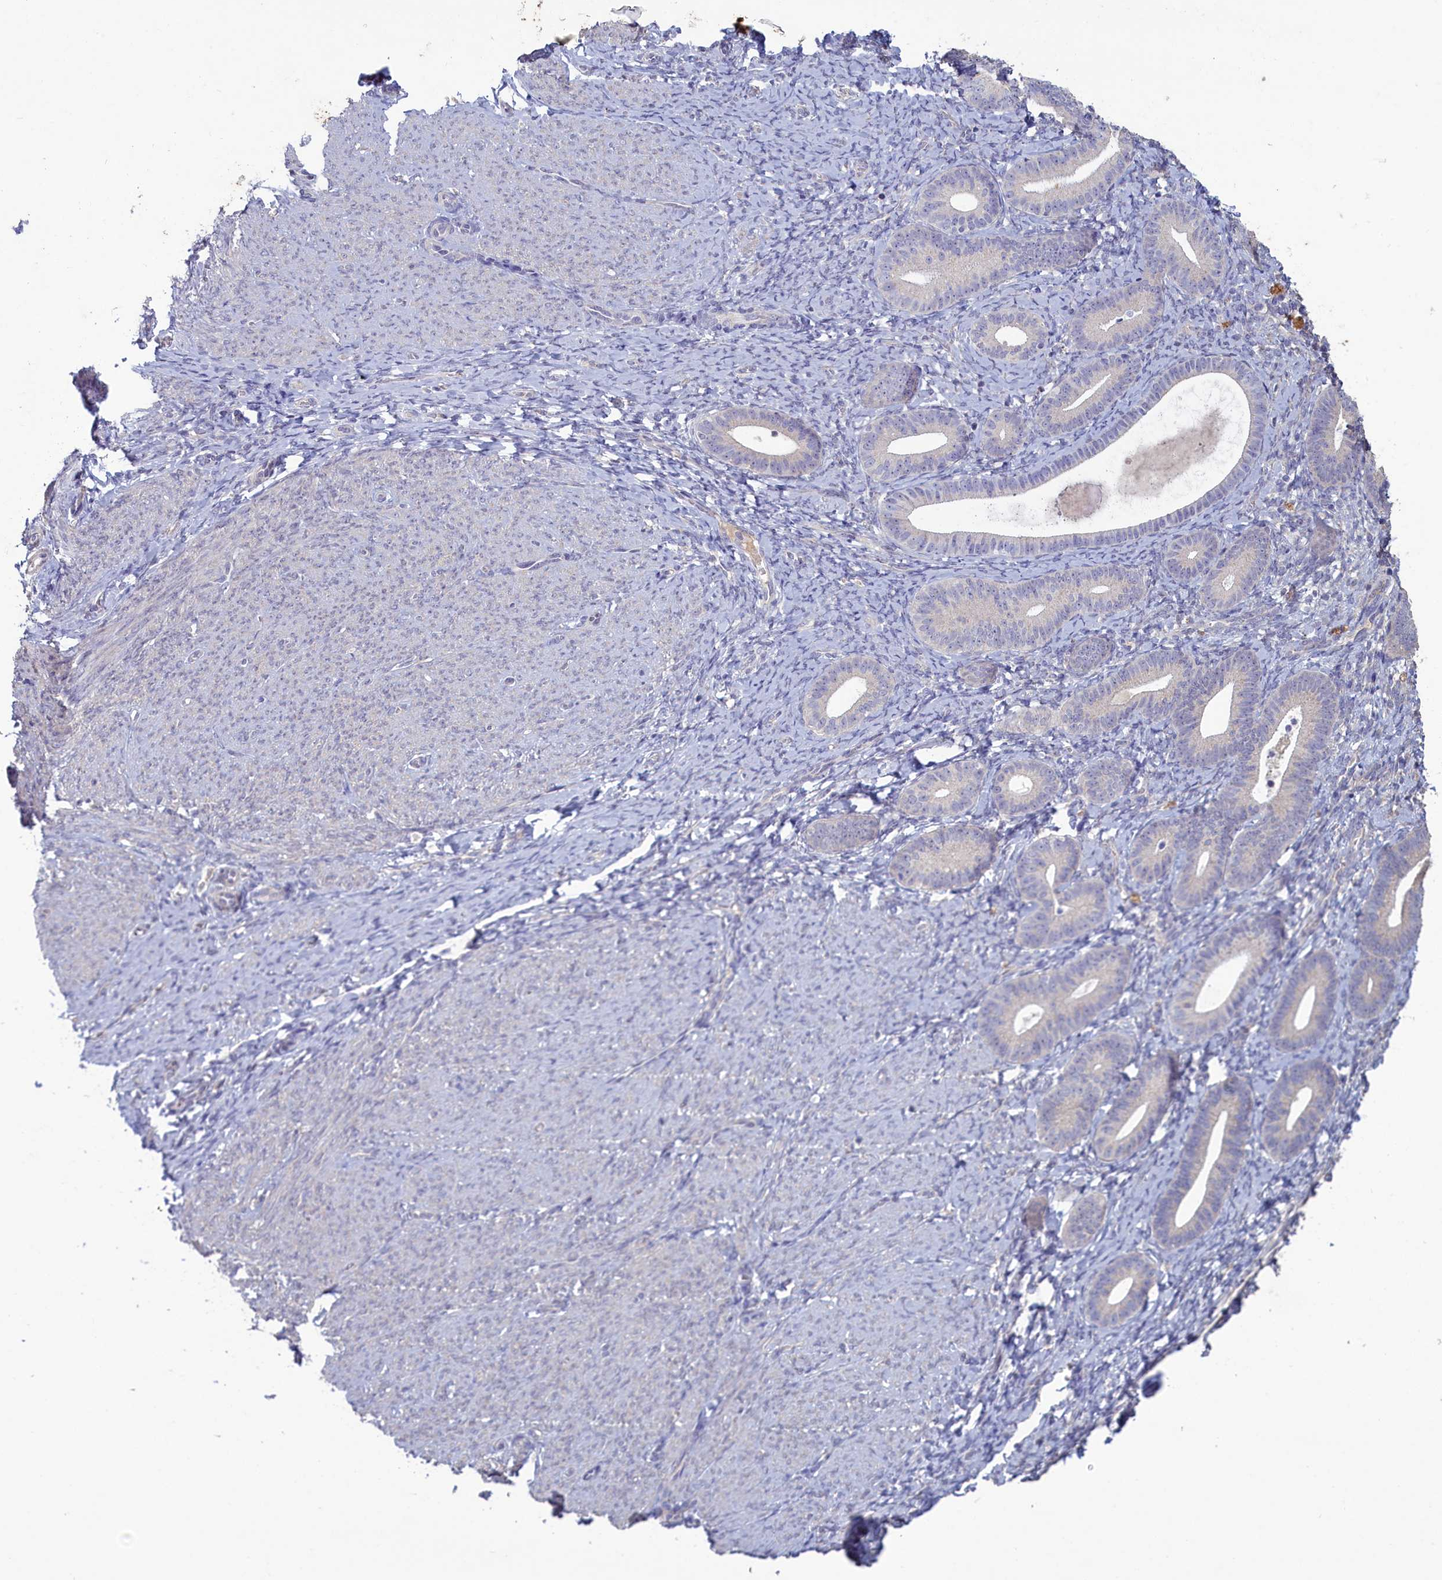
{"staining": {"intensity": "negative", "quantity": "none", "location": "none"}, "tissue": "endometrium", "cell_type": "Cells in endometrial stroma", "image_type": "normal", "snomed": [{"axis": "morphology", "description": "Normal tissue, NOS"}, {"axis": "topography", "description": "Endometrium"}], "caption": "The photomicrograph shows no staining of cells in endometrial stroma in normal endometrium.", "gene": "ATF7IP2", "patient": {"sex": "female", "age": 65}}